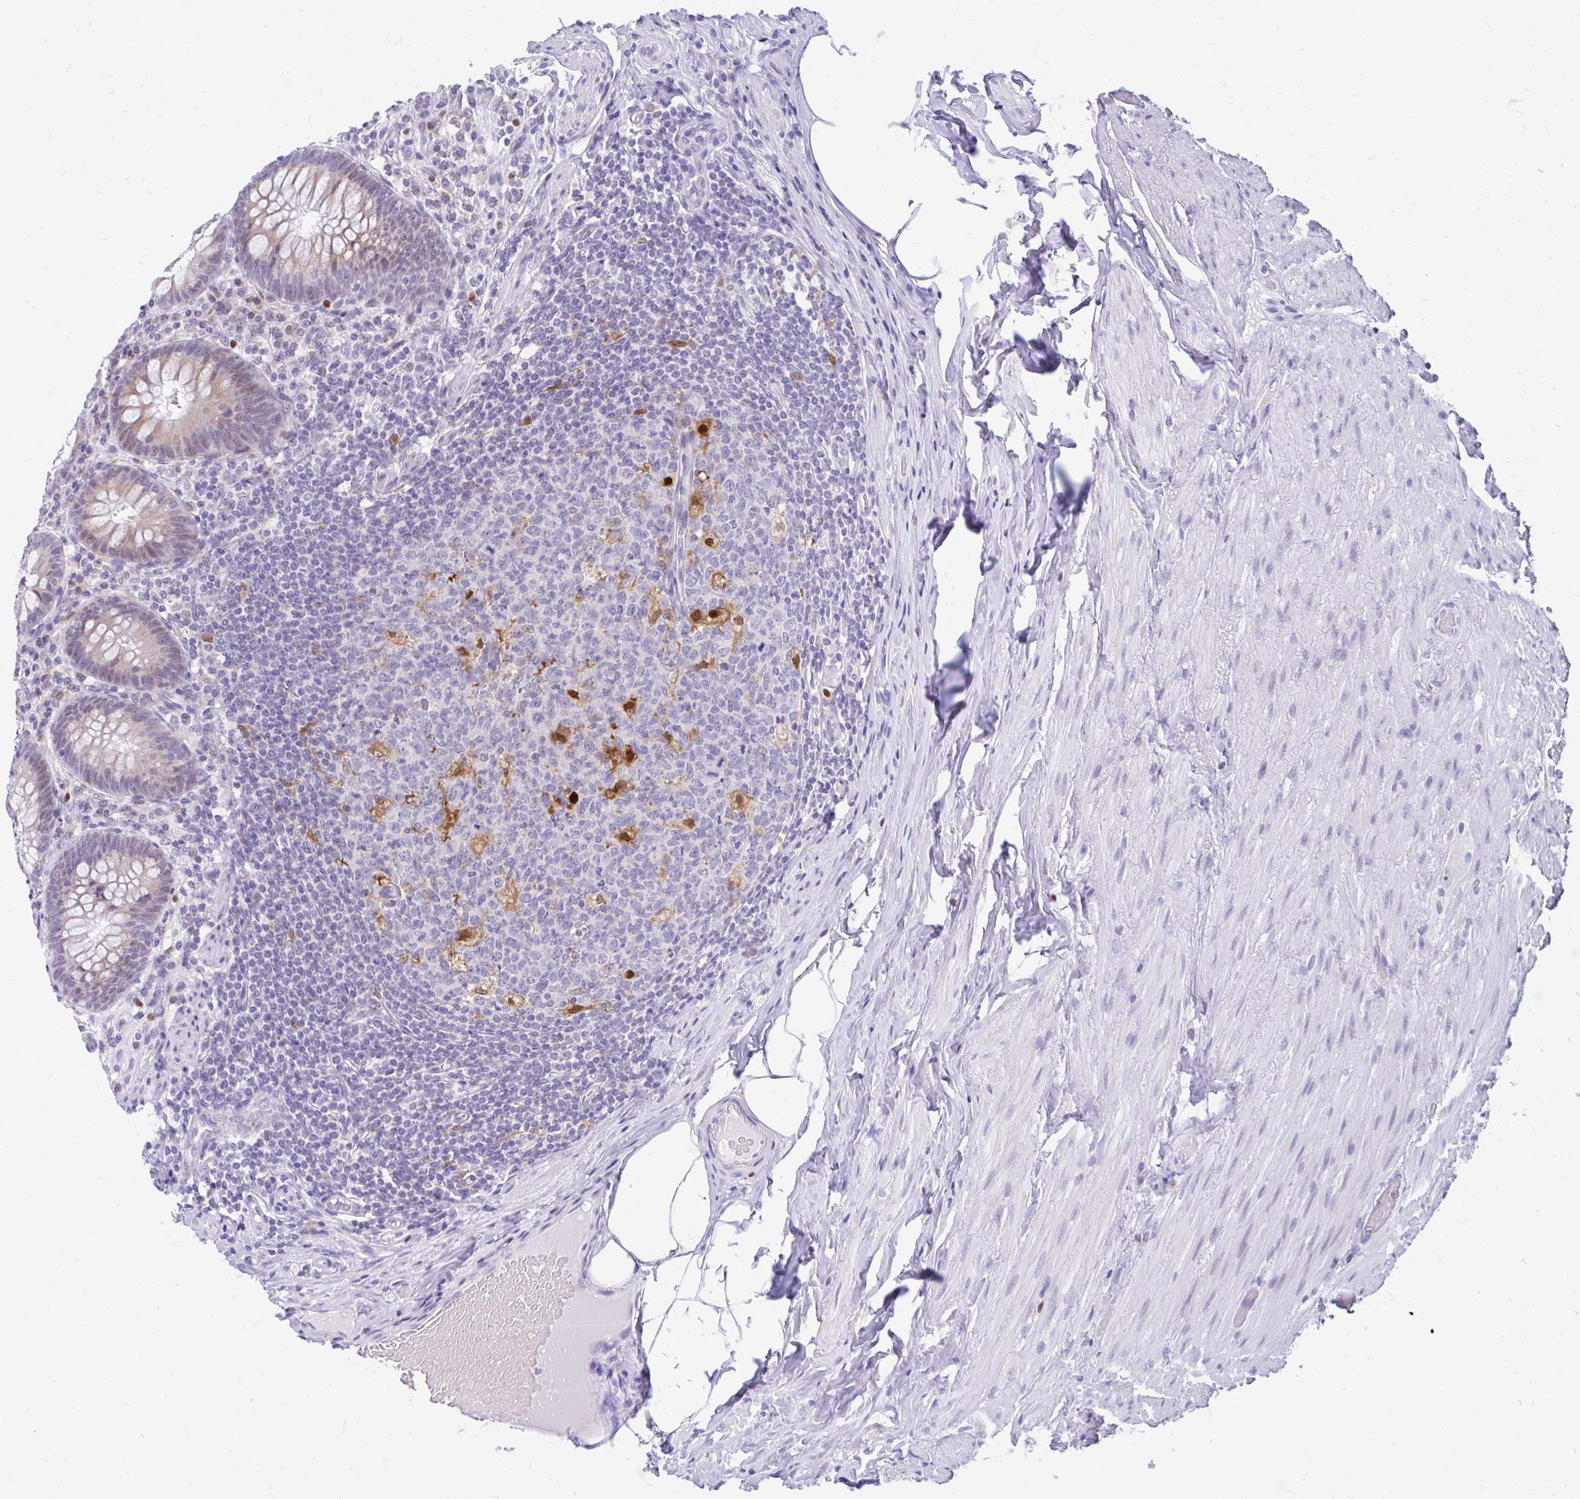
{"staining": {"intensity": "weak", "quantity": "25%-75%", "location": "cytoplasmic/membranous,nuclear"}, "tissue": "appendix", "cell_type": "Glandular cells", "image_type": "normal", "snomed": [{"axis": "morphology", "description": "Normal tissue, NOS"}, {"axis": "topography", "description": "Appendix"}], "caption": "Immunohistochemistry (DAB) staining of unremarkable appendix shows weak cytoplasmic/membranous,nuclear protein staining in approximately 25%-75% of glandular cells.", "gene": "GLB1L2", "patient": {"sex": "male", "age": 71}}